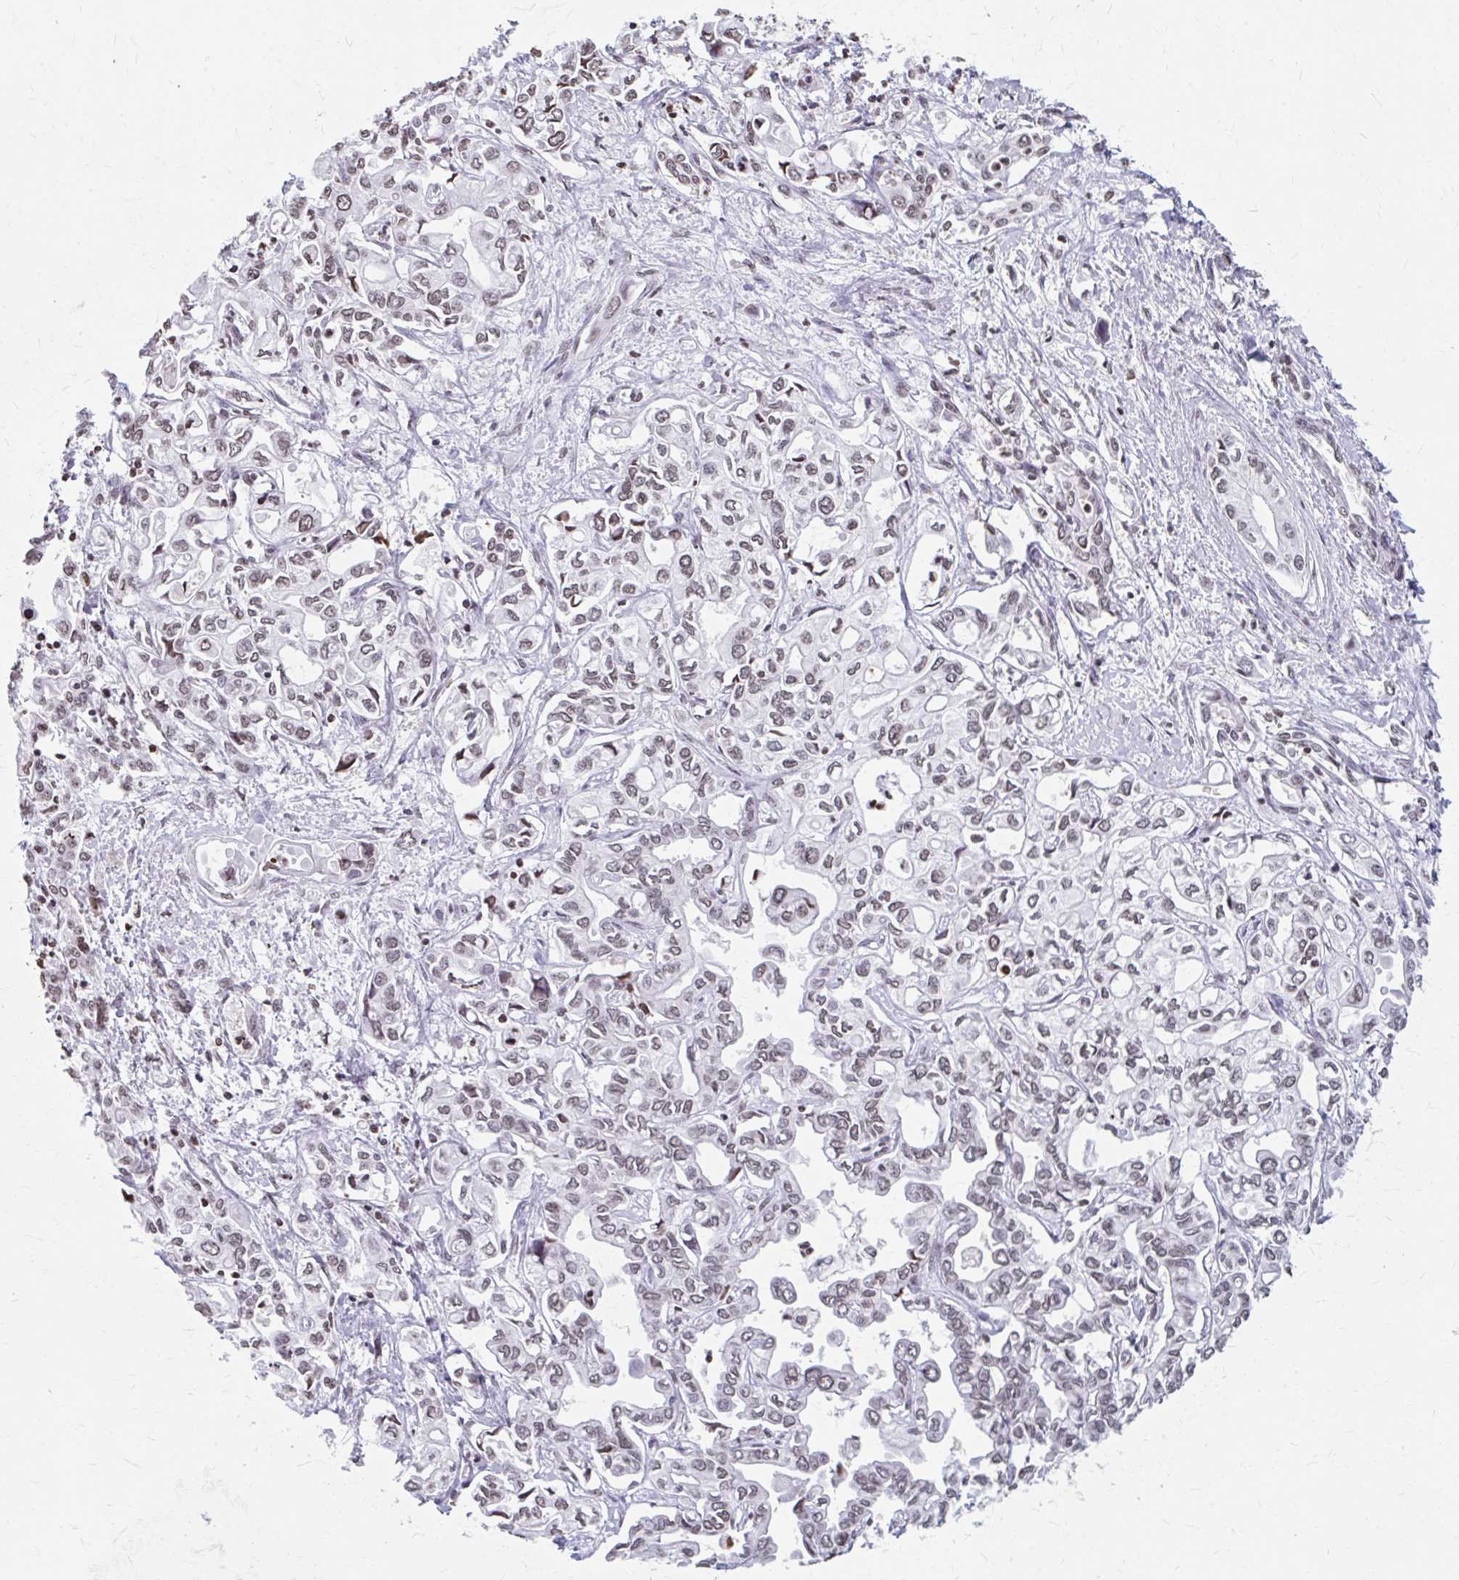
{"staining": {"intensity": "weak", "quantity": "25%-75%", "location": "nuclear"}, "tissue": "liver cancer", "cell_type": "Tumor cells", "image_type": "cancer", "snomed": [{"axis": "morphology", "description": "Cholangiocarcinoma"}, {"axis": "topography", "description": "Liver"}], "caption": "The image shows staining of liver cholangiocarcinoma, revealing weak nuclear protein positivity (brown color) within tumor cells.", "gene": "ORC3", "patient": {"sex": "female", "age": 64}}